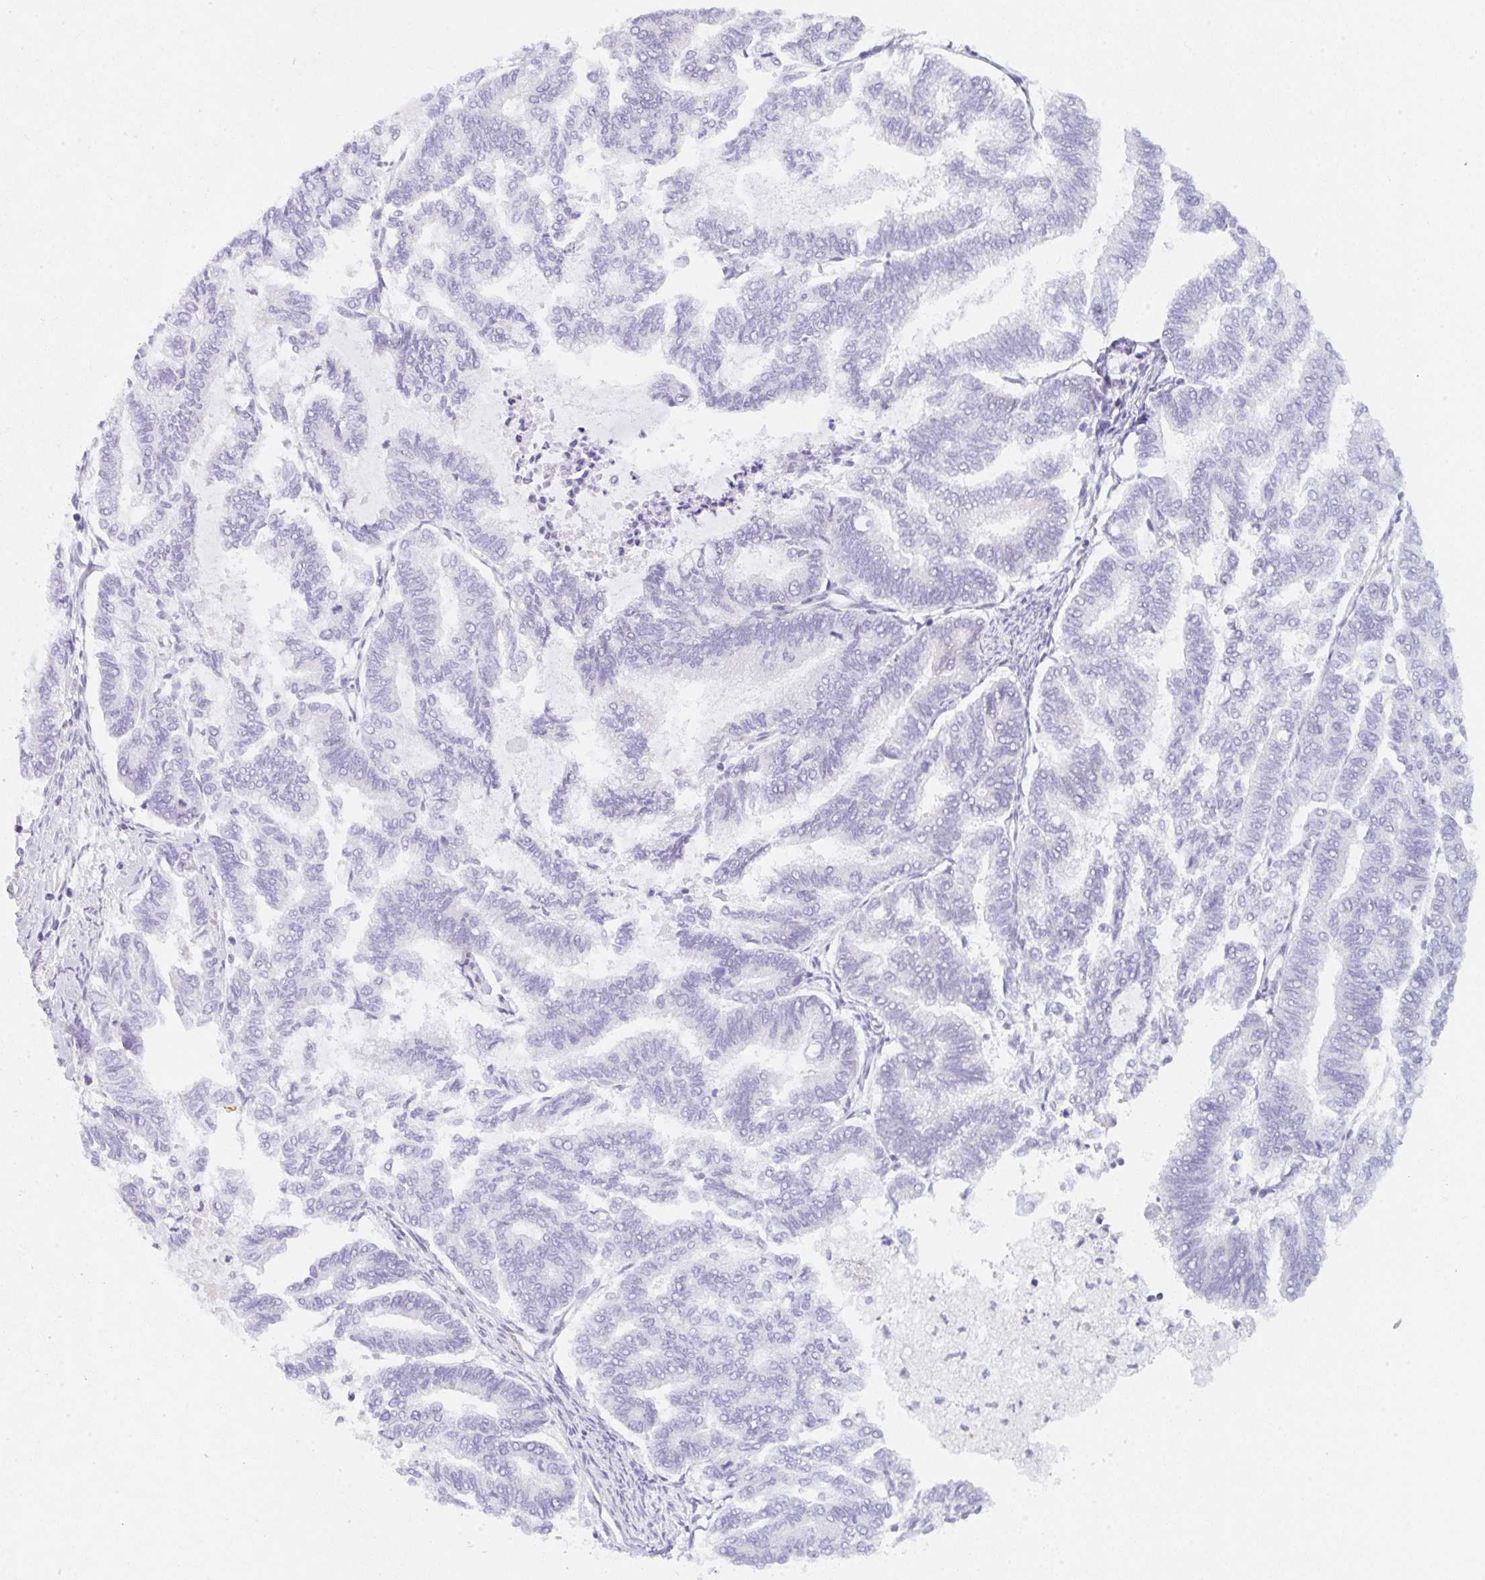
{"staining": {"intensity": "negative", "quantity": "none", "location": "none"}, "tissue": "endometrial cancer", "cell_type": "Tumor cells", "image_type": "cancer", "snomed": [{"axis": "morphology", "description": "Adenocarcinoma, NOS"}, {"axis": "topography", "description": "Endometrium"}], "caption": "Tumor cells show no significant protein positivity in endometrial cancer.", "gene": "TBPL2", "patient": {"sex": "female", "age": 79}}